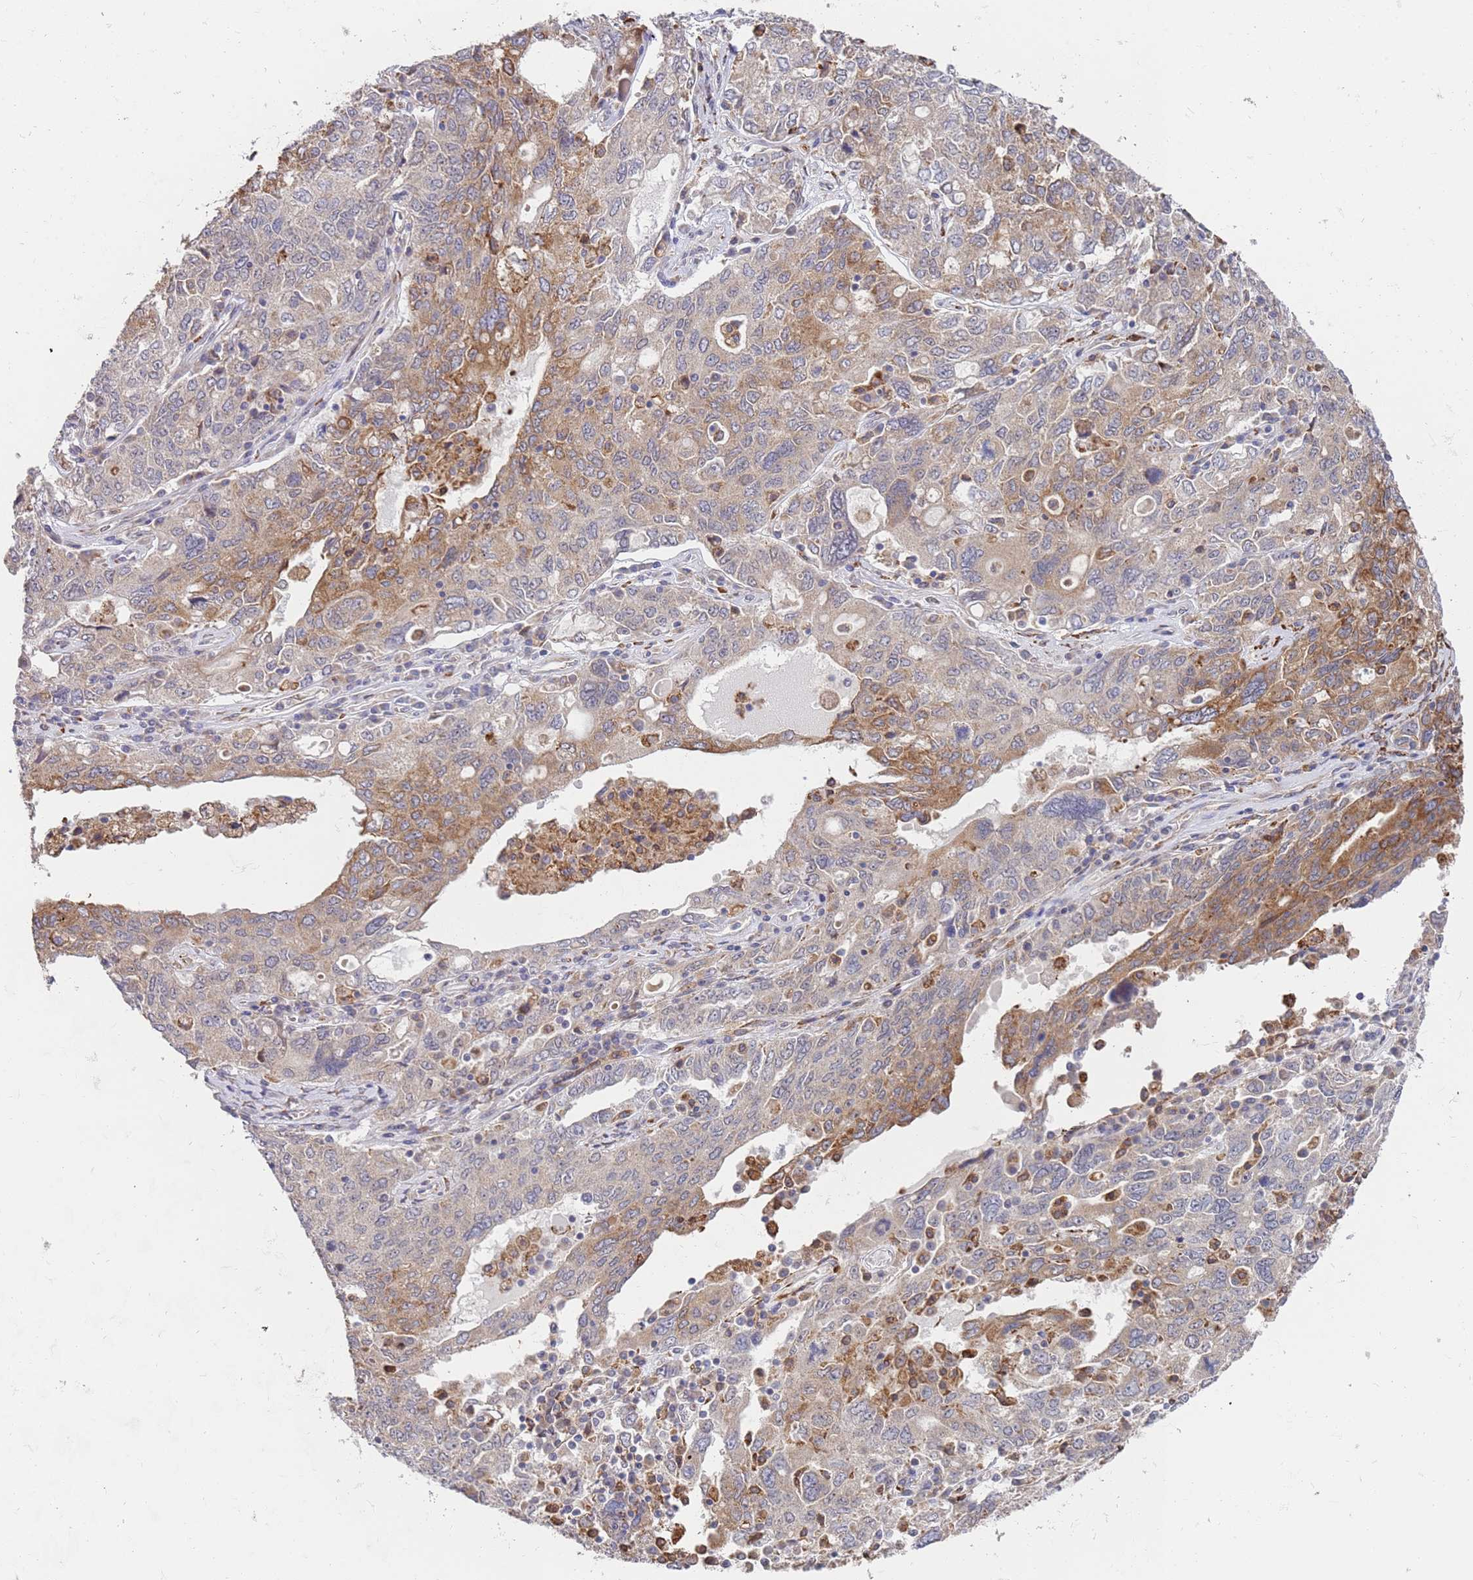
{"staining": {"intensity": "moderate", "quantity": "25%-75%", "location": "cytoplasmic/membranous"}, "tissue": "ovarian cancer", "cell_type": "Tumor cells", "image_type": "cancer", "snomed": [{"axis": "morphology", "description": "Carcinoma, endometroid"}, {"axis": "topography", "description": "Ovary"}], "caption": "A medium amount of moderate cytoplasmic/membranous staining is identified in approximately 25%-75% of tumor cells in ovarian cancer (endometroid carcinoma) tissue. (brown staining indicates protein expression, while blue staining denotes nuclei).", "gene": "VRK2", "patient": {"sex": "female", "age": 62}}